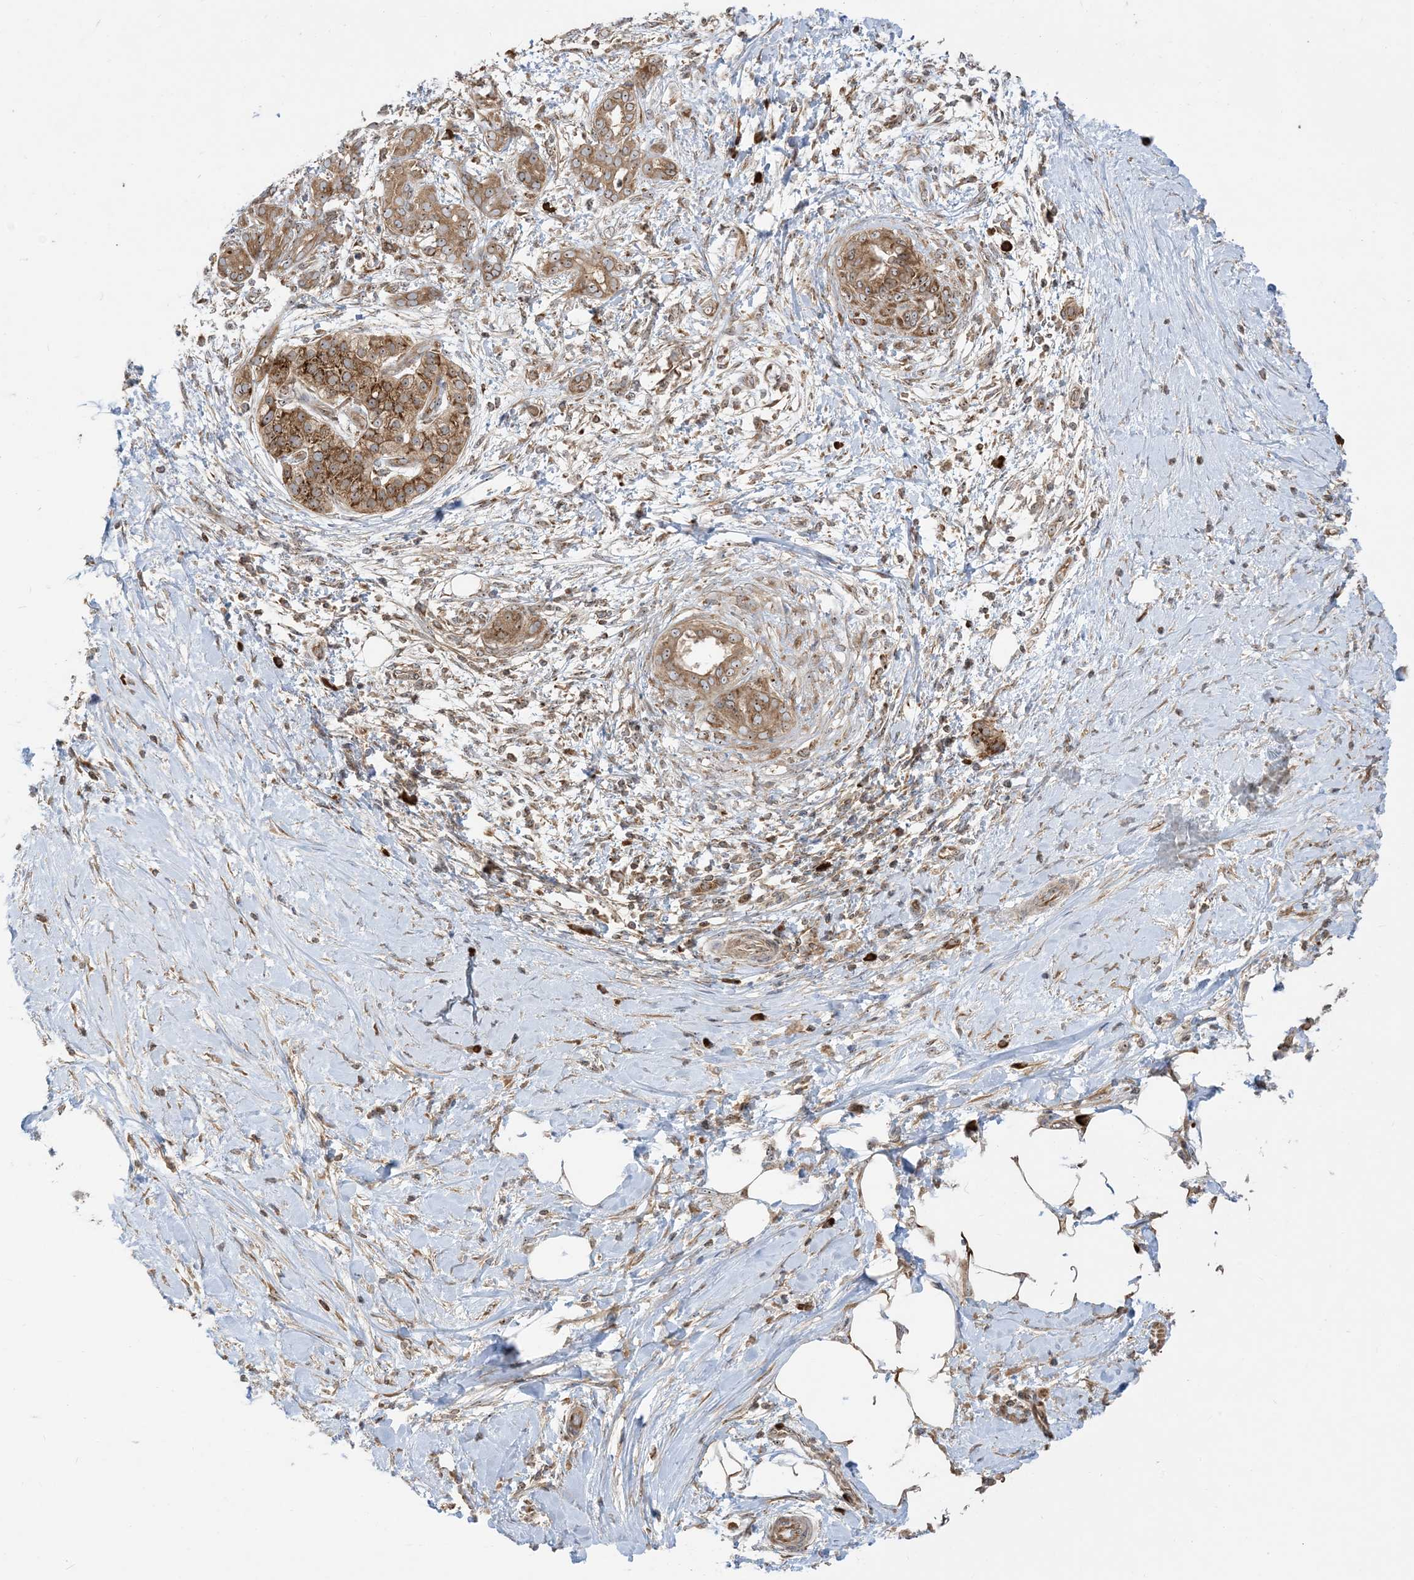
{"staining": {"intensity": "moderate", "quantity": ">75%", "location": "cytoplasmic/membranous,nuclear"}, "tissue": "pancreatic cancer", "cell_type": "Tumor cells", "image_type": "cancer", "snomed": [{"axis": "morphology", "description": "Adenocarcinoma, NOS"}, {"axis": "topography", "description": "Pancreas"}], "caption": "Approximately >75% of tumor cells in pancreatic adenocarcinoma show moderate cytoplasmic/membranous and nuclear protein staining as visualized by brown immunohistochemical staining.", "gene": "SRP72", "patient": {"sex": "male", "age": 58}}